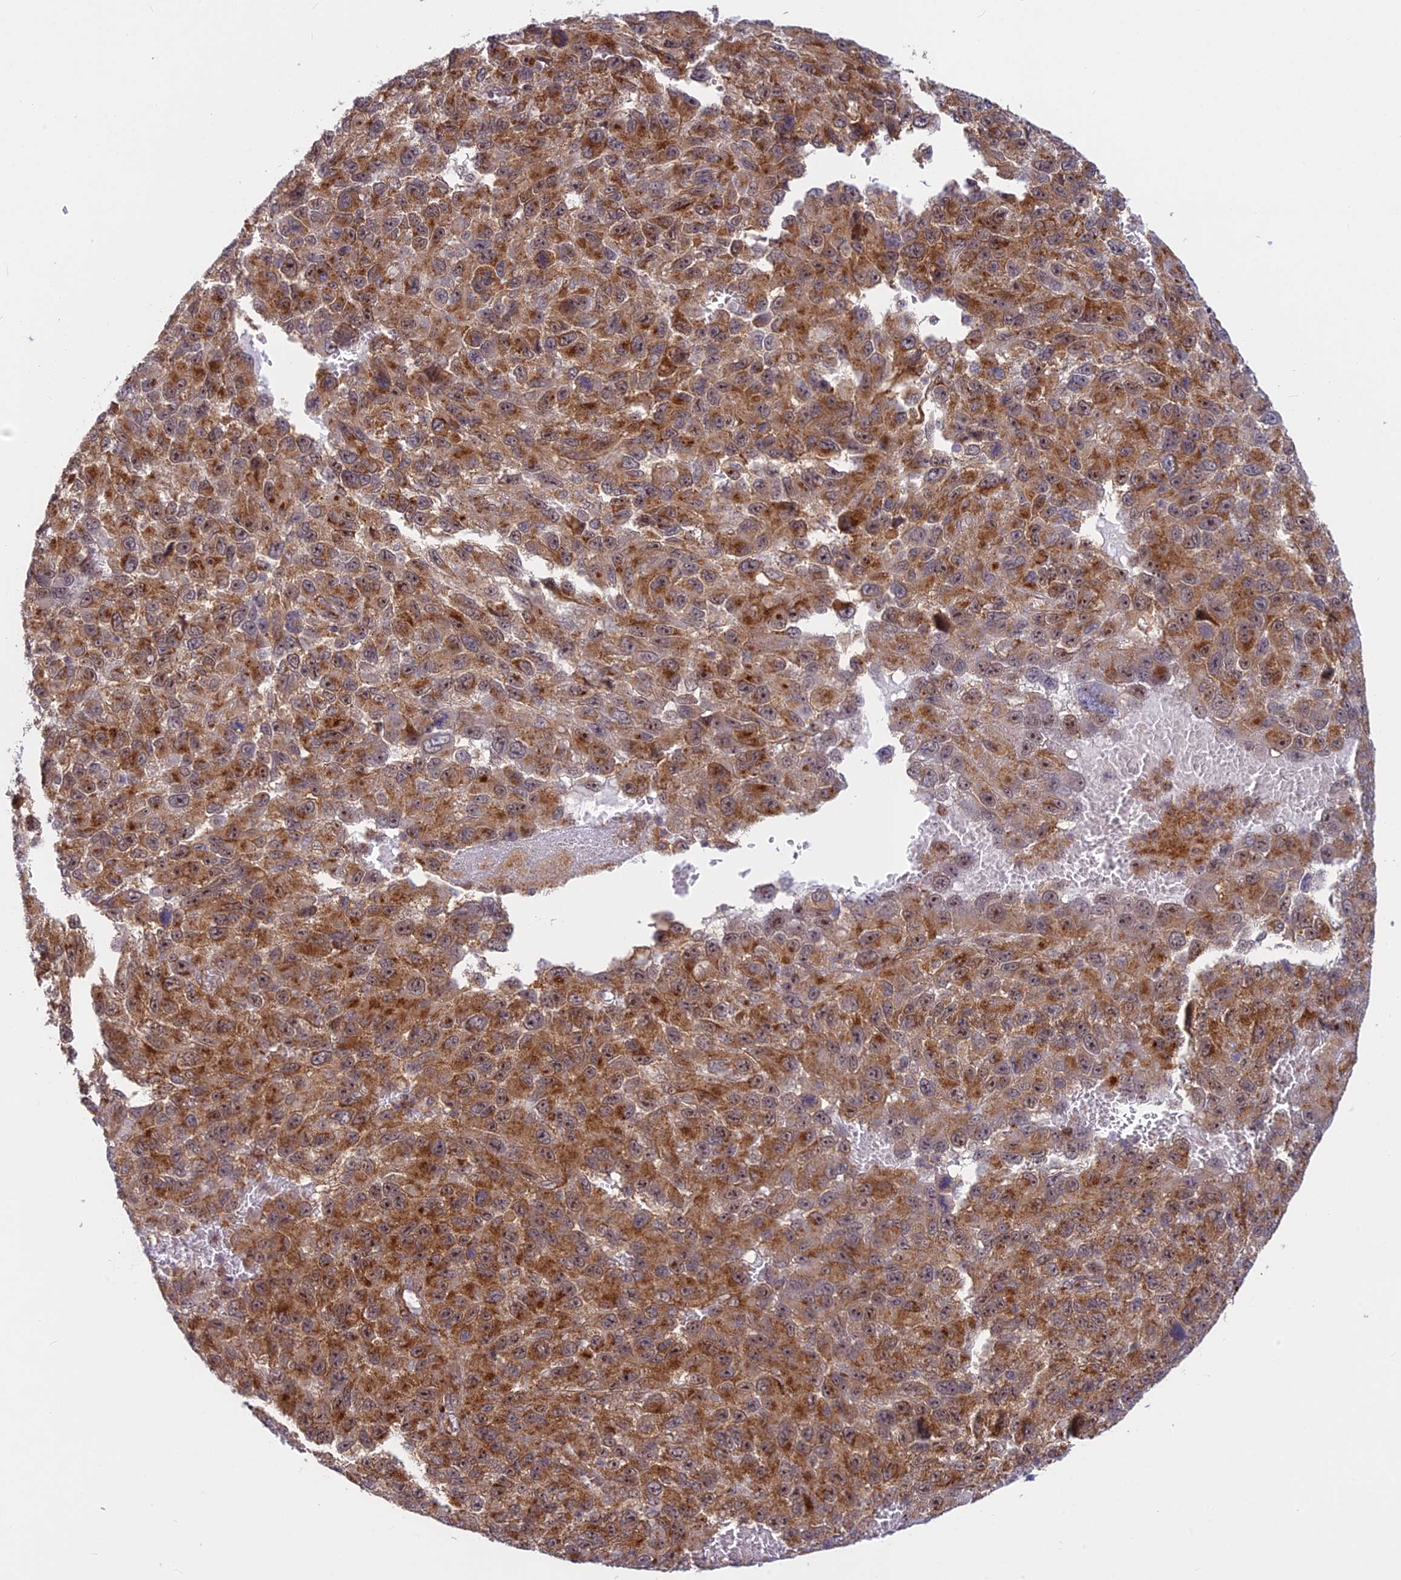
{"staining": {"intensity": "moderate", "quantity": ">75%", "location": "cytoplasmic/membranous"}, "tissue": "melanoma", "cell_type": "Tumor cells", "image_type": "cancer", "snomed": [{"axis": "morphology", "description": "Normal tissue, NOS"}, {"axis": "morphology", "description": "Malignant melanoma, NOS"}, {"axis": "topography", "description": "Skin"}], "caption": "Human malignant melanoma stained with a protein marker shows moderate staining in tumor cells.", "gene": "CLINT1", "patient": {"sex": "female", "age": 96}}